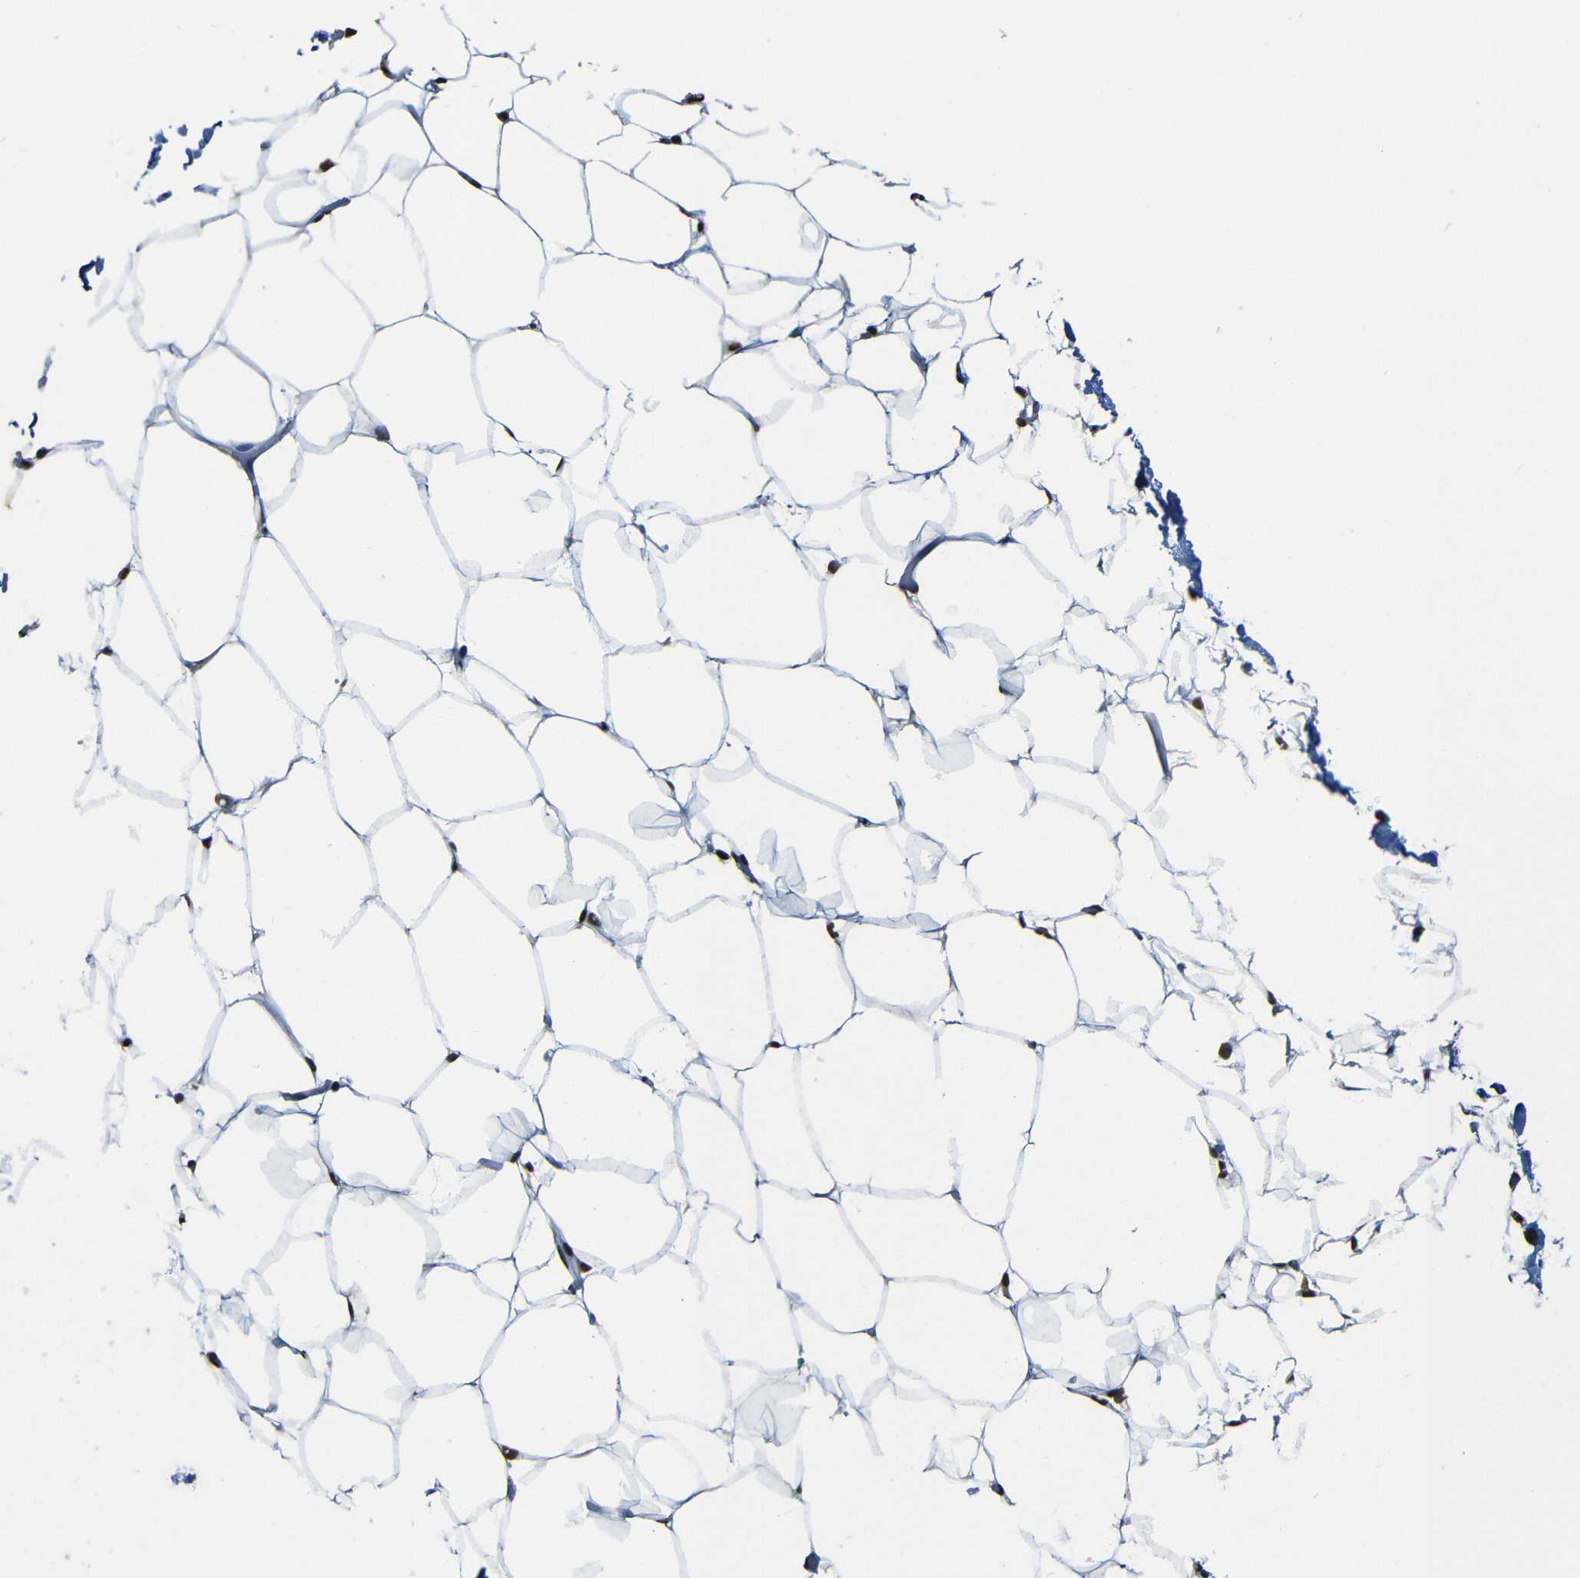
{"staining": {"intensity": "moderate", "quantity": ">75%", "location": "nuclear"}, "tissue": "adipose tissue", "cell_type": "Adipocytes", "image_type": "normal", "snomed": [{"axis": "morphology", "description": "Normal tissue, NOS"}, {"axis": "topography", "description": "Breast"}, {"axis": "topography", "description": "Adipose tissue"}], "caption": "Human adipose tissue stained with a brown dye shows moderate nuclear positive positivity in about >75% of adipocytes.", "gene": "TCF7L2", "patient": {"sex": "female", "age": 25}}